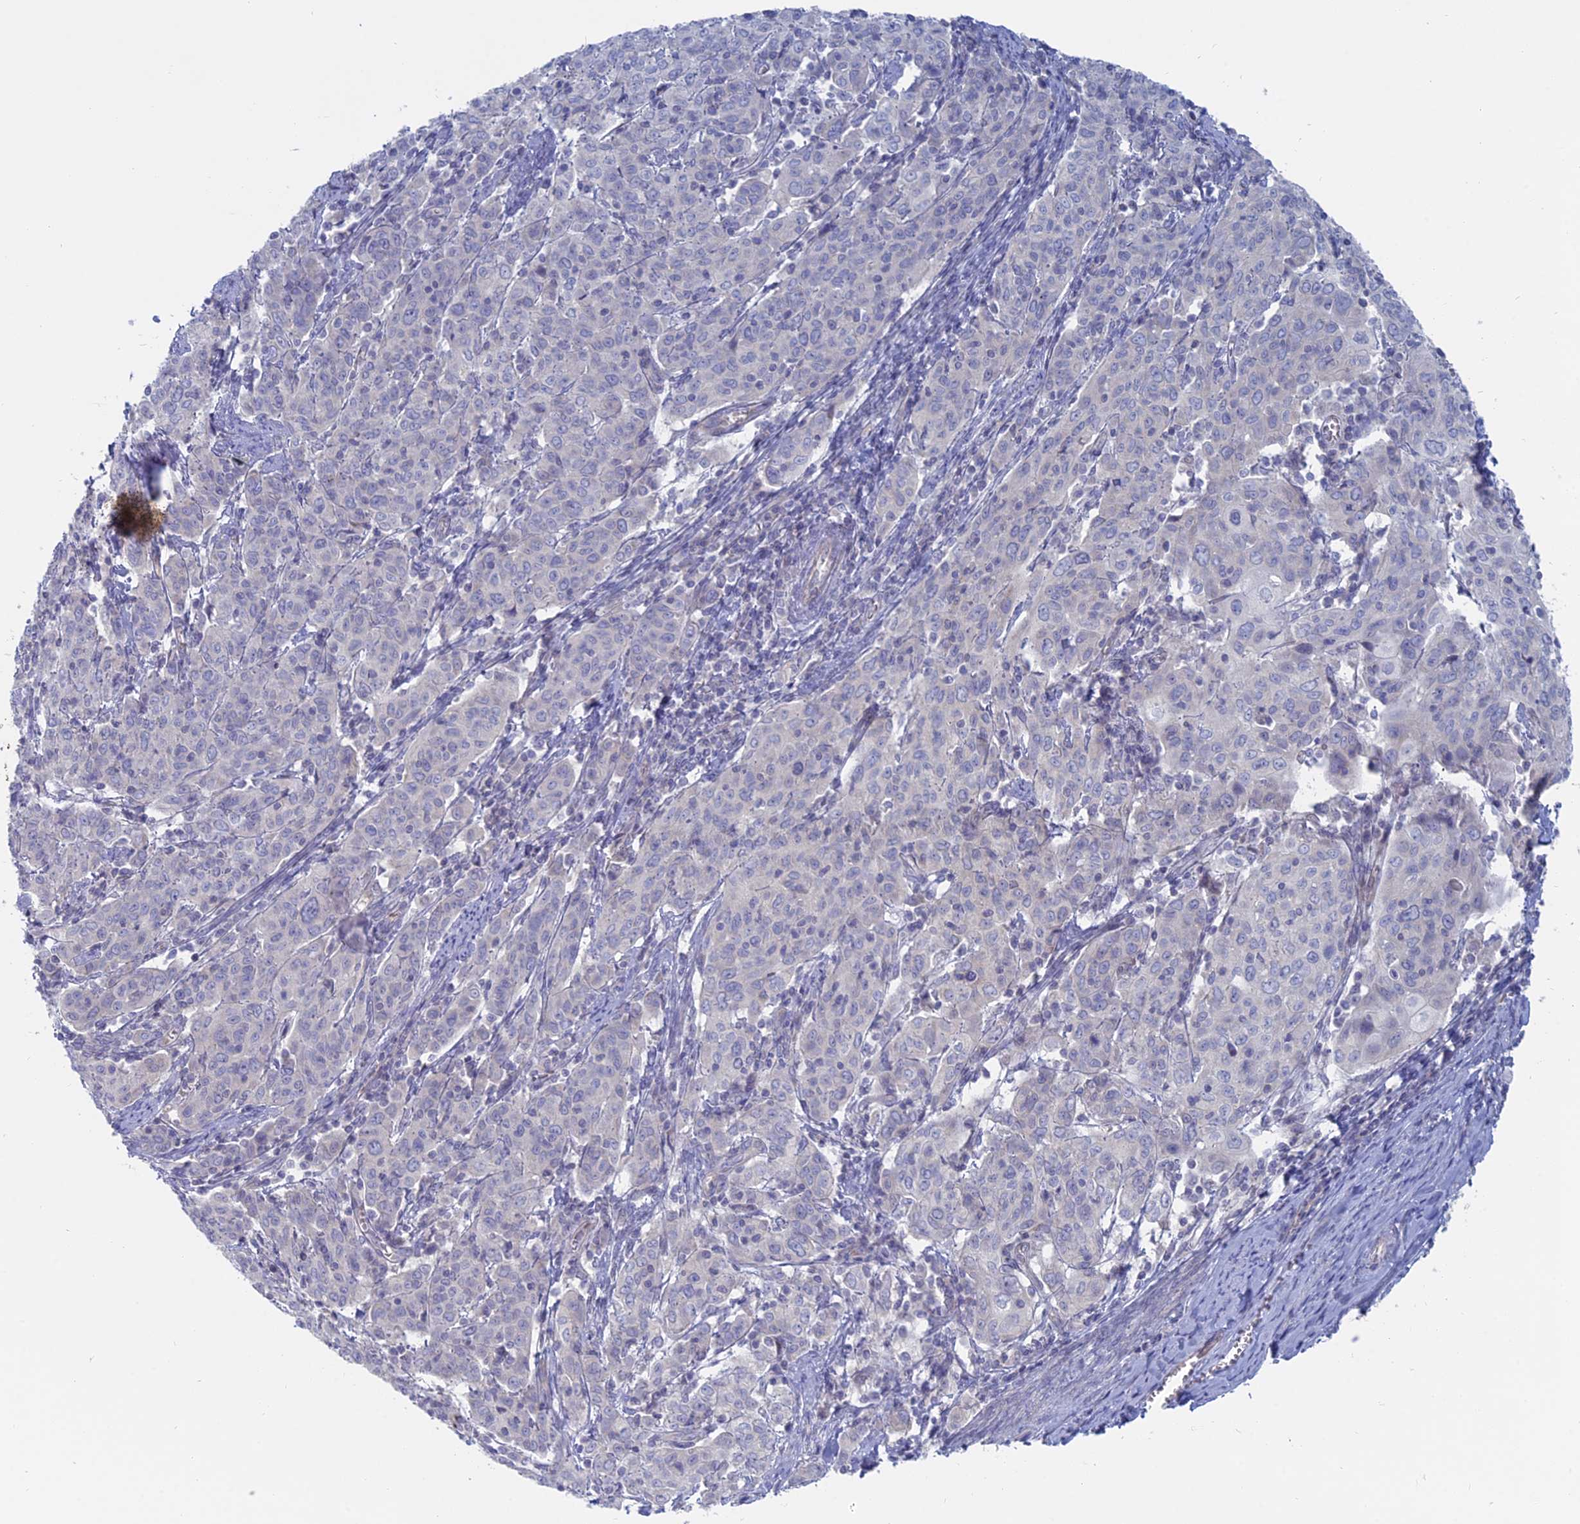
{"staining": {"intensity": "negative", "quantity": "none", "location": "none"}, "tissue": "cervical cancer", "cell_type": "Tumor cells", "image_type": "cancer", "snomed": [{"axis": "morphology", "description": "Squamous cell carcinoma, NOS"}, {"axis": "topography", "description": "Cervix"}], "caption": "Immunohistochemical staining of squamous cell carcinoma (cervical) shows no significant expression in tumor cells. Brightfield microscopy of IHC stained with DAB (brown) and hematoxylin (blue), captured at high magnification.", "gene": "TBC1D30", "patient": {"sex": "female", "age": 67}}